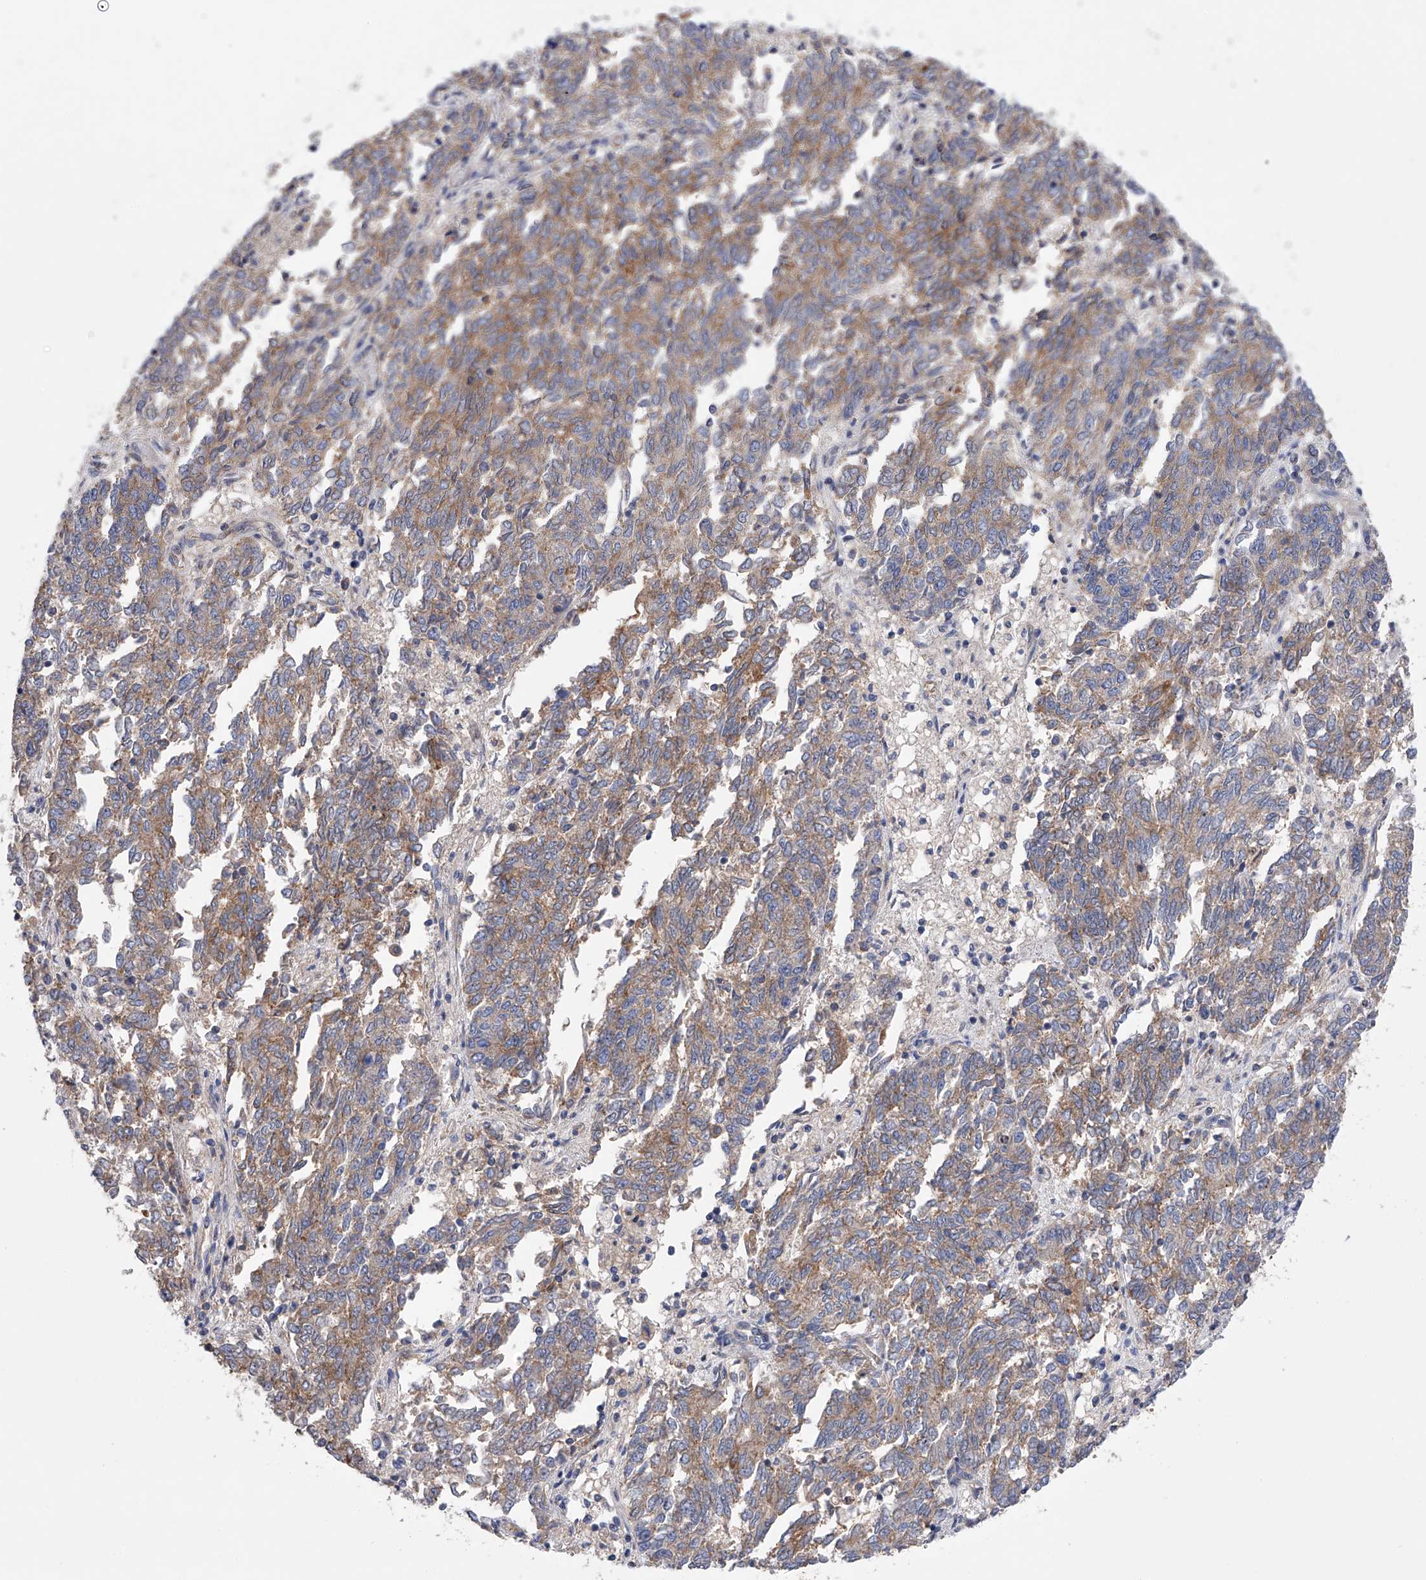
{"staining": {"intensity": "moderate", "quantity": ">75%", "location": "cytoplasmic/membranous"}, "tissue": "endometrial cancer", "cell_type": "Tumor cells", "image_type": "cancer", "snomed": [{"axis": "morphology", "description": "Adenocarcinoma, NOS"}, {"axis": "topography", "description": "Endometrium"}], "caption": "This micrograph reveals endometrial adenocarcinoma stained with IHC to label a protein in brown. The cytoplasmic/membranous of tumor cells show moderate positivity for the protein. Nuclei are counter-stained blue.", "gene": "MLYCD", "patient": {"sex": "female", "age": 80}}